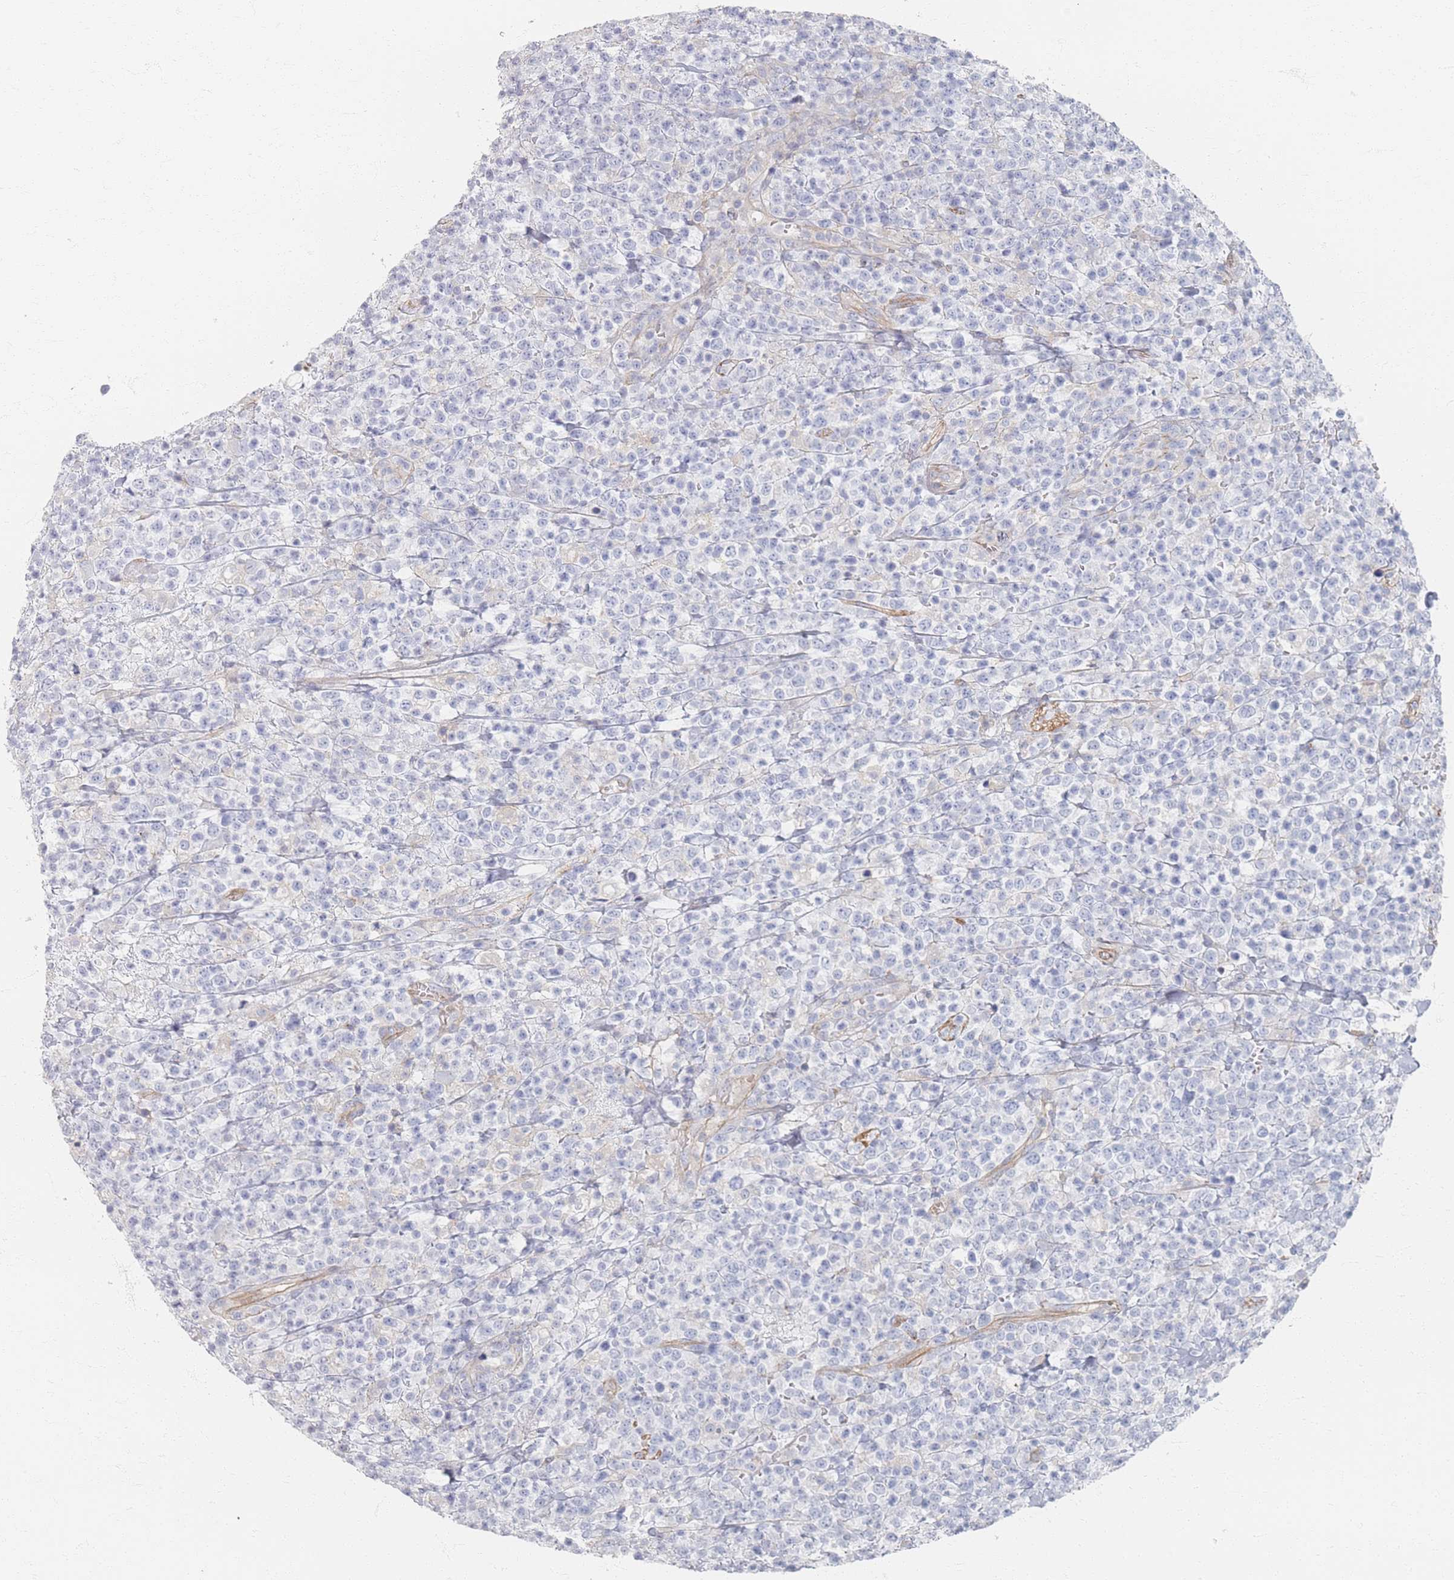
{"staining": {"intensity": "negative", "quantity": "none", "location": "none"}, "tissue": "lymphoma", "cell_type": "Tumor cells", "image_type": "cancer", "snomed": [{"axis": "morphology", "description": "Malignant lymphoma, non-Hodgkin's type, High grade"}, {"axis": "topography", "description": "Colon"}], "caption": "The immunohistochemistry (IHC) histopathology image has no significant staining in tumor cells of high-grade malignant lymphoma, non-Hodgkin's type tissue.", "gene": "GNB1", "patient": {"sex": "female", "age": 53}}